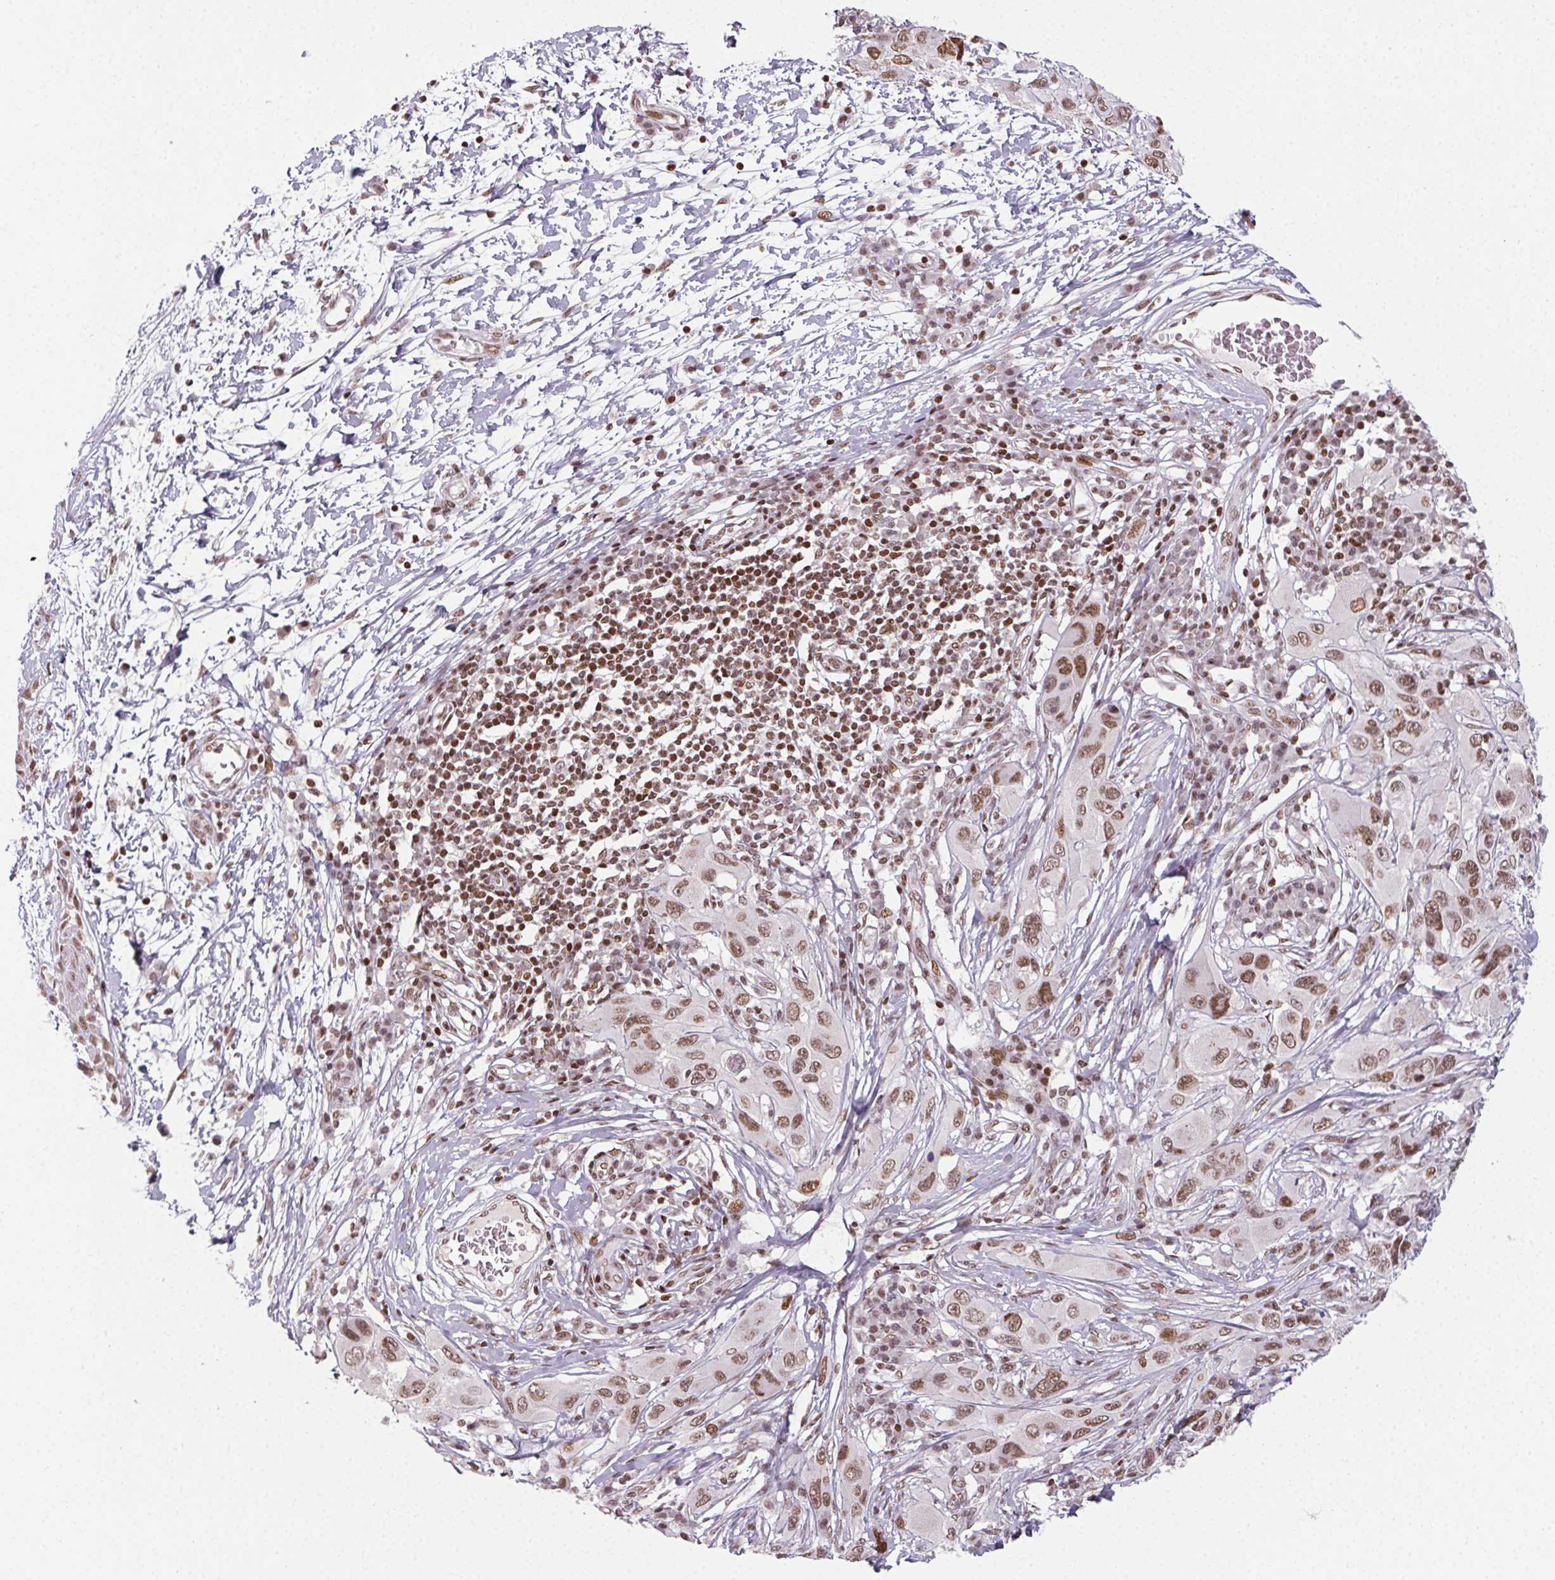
{"staining": {"intensity": "moderate", "quantity": ">75%", "location": "nuclear"}, "tissue": "melanoma", "cell_type": "Tumor cells", "image_type": "cancer", "snomed": [{"axis": "morphology", "description": "Malignant melanoma, NOS"}, {"axis": "topography", "description": "Skin"}], "caption": "The image displays immunohistochemical staining of malignant melanoma. There is moderate nuclear staining is seen in about >75% of tumor cells.", "gene": "KMT2A", "patient": {"sex": "male", "age": 53}}